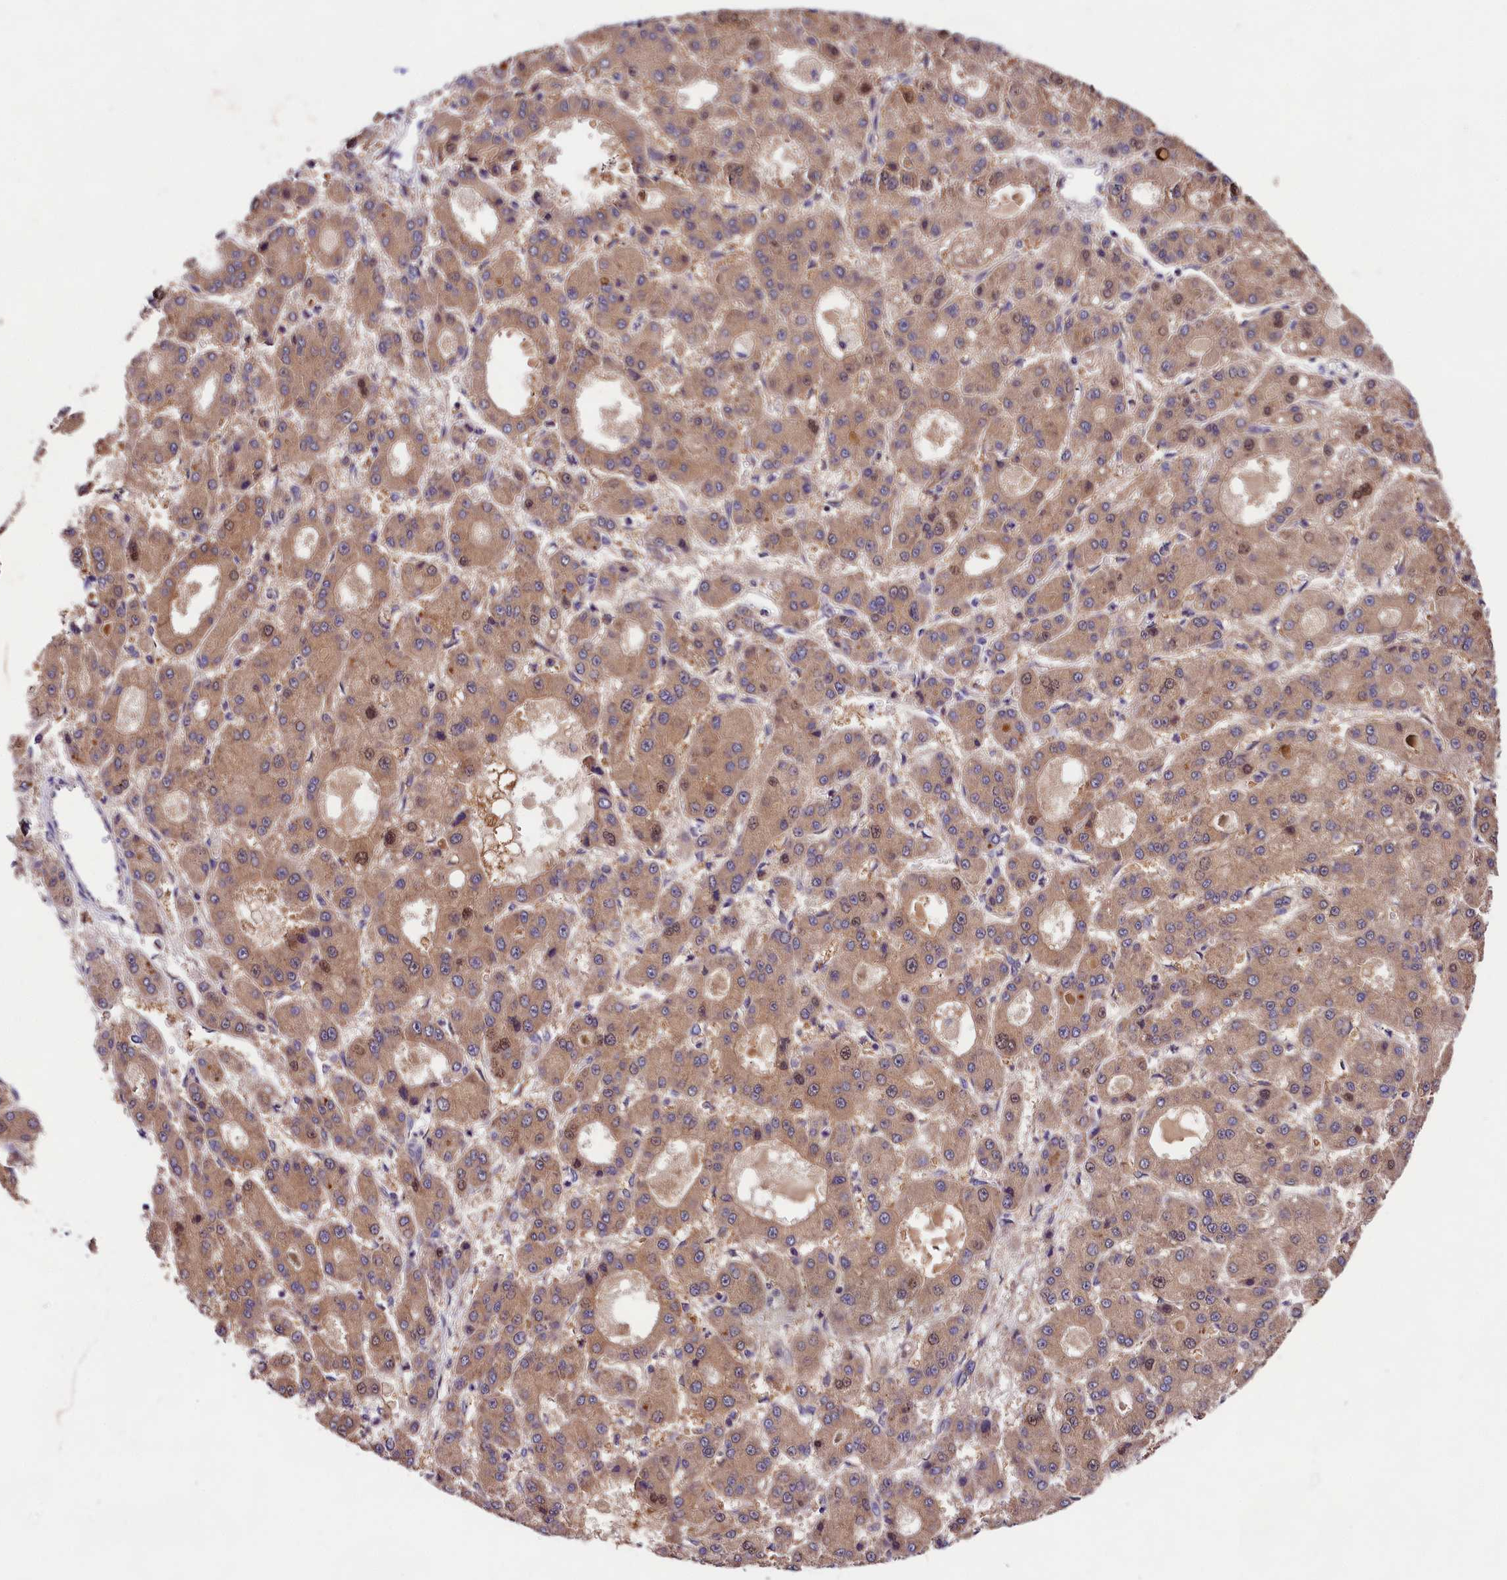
{"staining": {"intensity": "moderate", "quantity": ">75%", "location": "cytoplasmic/membranous"}, "tissue": "liver cancer", "cell_type": "Tumor cells", "image_type": "cancer", "snomed": [{"axis": "morphology", "description": "Carcinoma, Hepatocellular, NOS"}, {"axis": "topography", "description": "Liver"}], "caption": "Brown immunohistochemical staining in liver hepatocellular carcinoma demonstrates moderate cytoplasmic/membranous expression in approximately >75% of tumor cells.", "gene": "SPG11", "patient": {"sex": "male", "age": 70}}